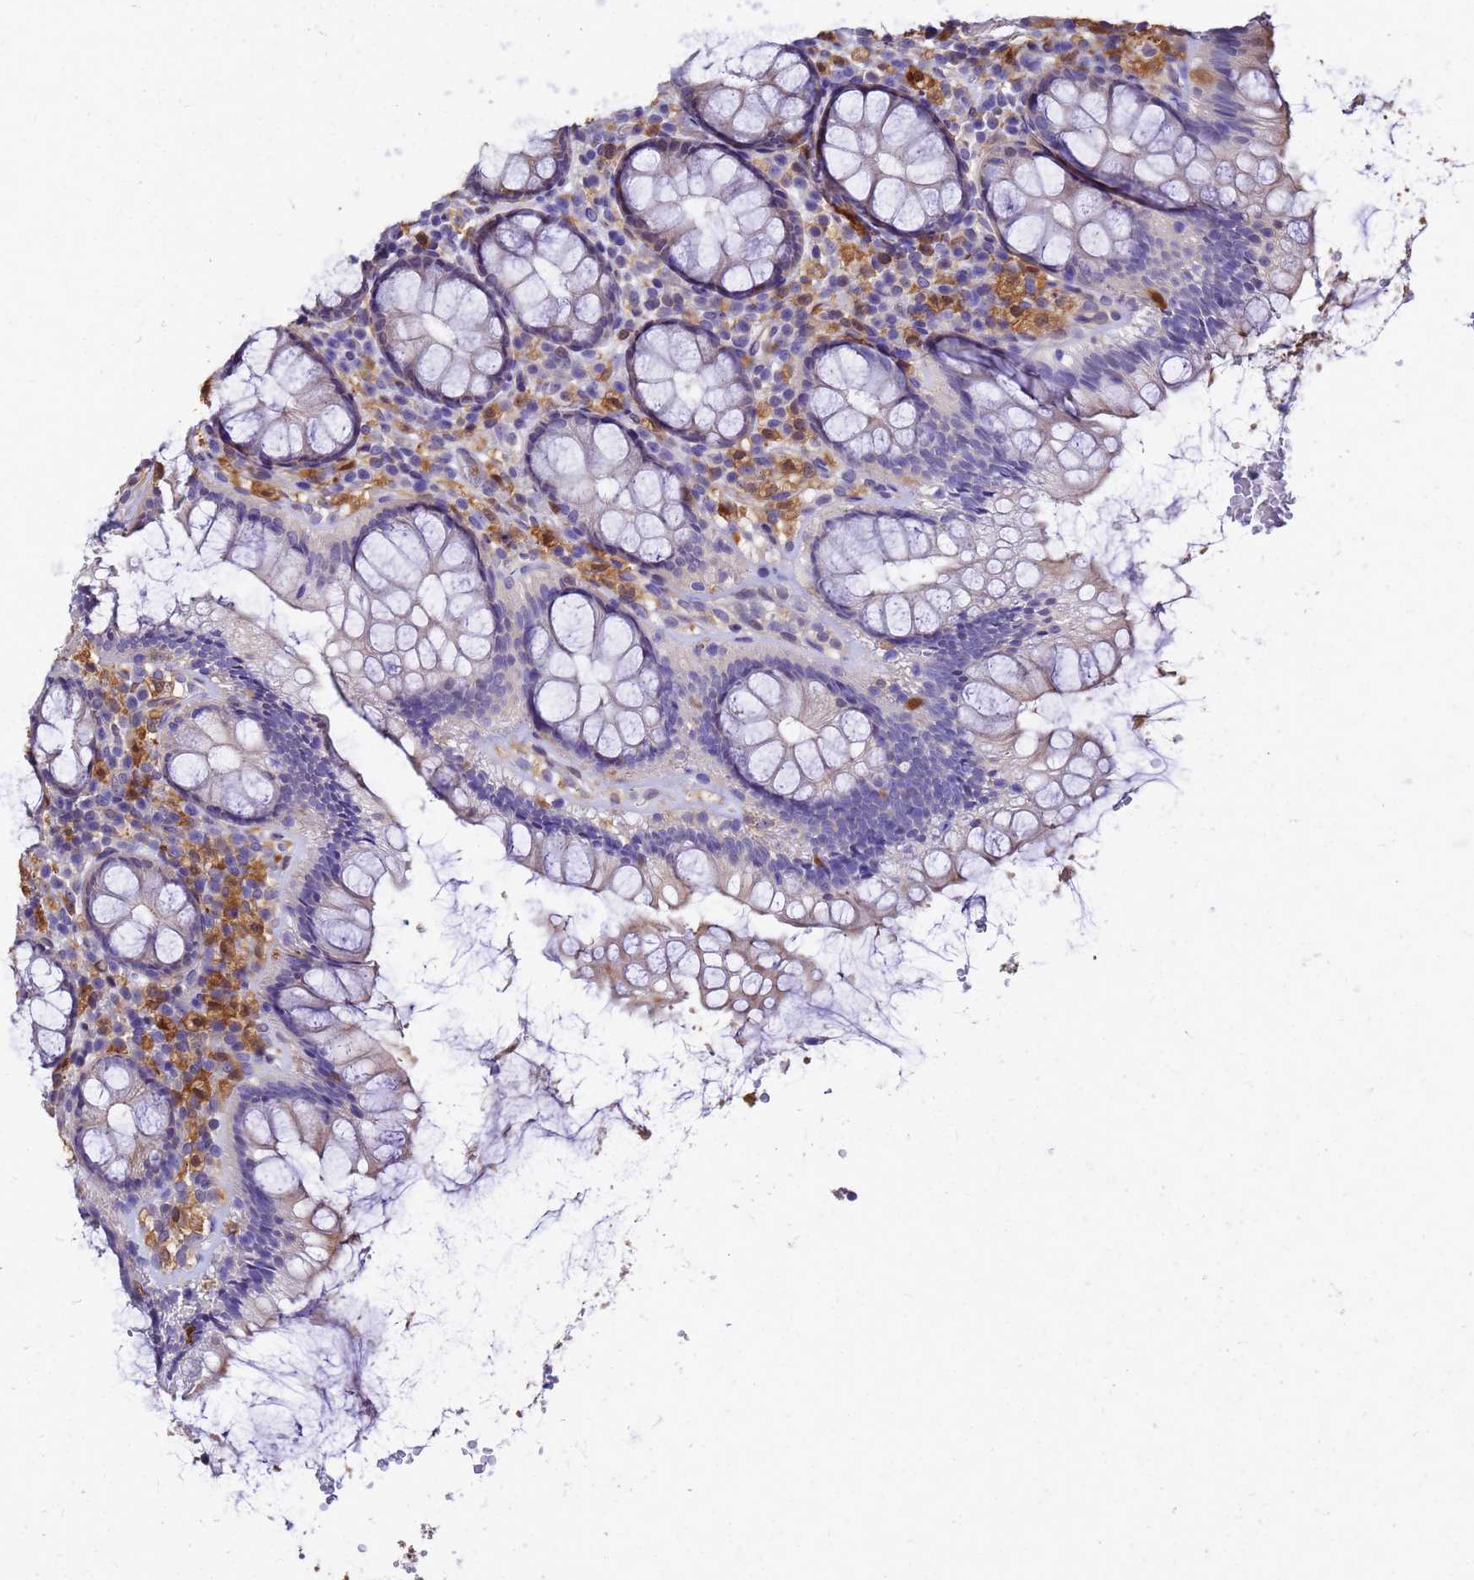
{"staining": {"intensity": "weak", "quantity": "<25%", "location": "cytoplasmic/membranous"}, "tissue": "rectum", "cell_type": "Glandular cells", "image_type": "normal", "snomed": [{"axis": "morphology", "description": "Normal tissue, NOS"}, {"axis": "topography", "description": "Rectum"}], "caption": "The photomicrograph displays no staining of glandular cells in unremarkable rectum. (DAB (3,3'-diaminobenzidine) IHC with hematoxylin counter stain).", "gene": "S100A11", "patient": {"sex": "male", "age": 83}}